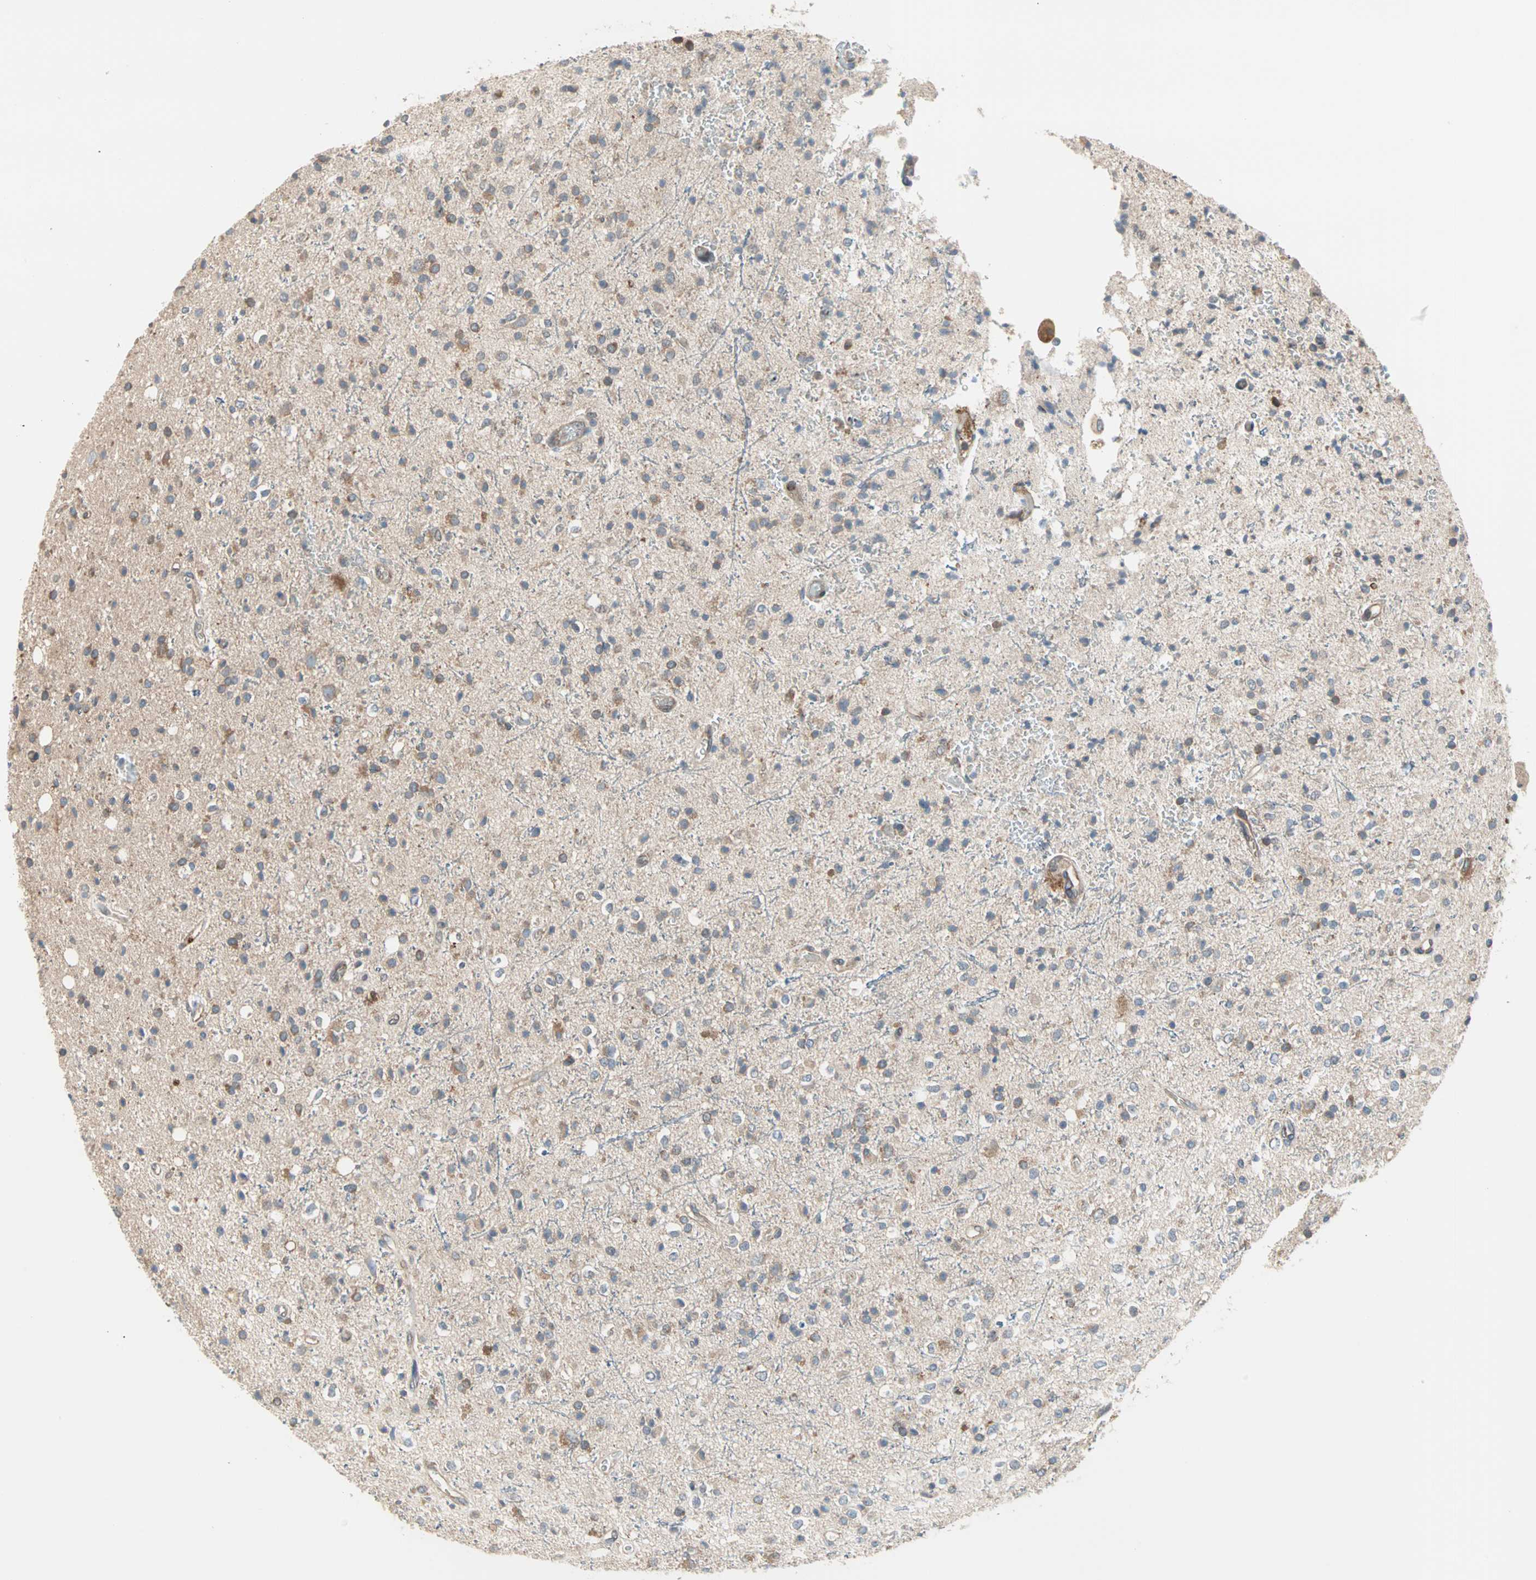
{"staining": {"intensity": "moderate", "quantity": ">75%", "location": "cytoplasmic/membranous"}, "tissue": "glioma", "cell_type": "Tumor cells", "image_type": "cancer", "snomed": [{"axis": "morphology", "description": "Glioma, malignant, High grade"}, {"axis": "topography", "description": "Brain"}], "caption": "This is a photomicrograph of immunohistochemistry staining of glioma, which shows moderate staining in the cytoplasmic/membranous of tumor cells.", "gene": "SAR1A", "patient": {"sex": "male", "age": 47}}